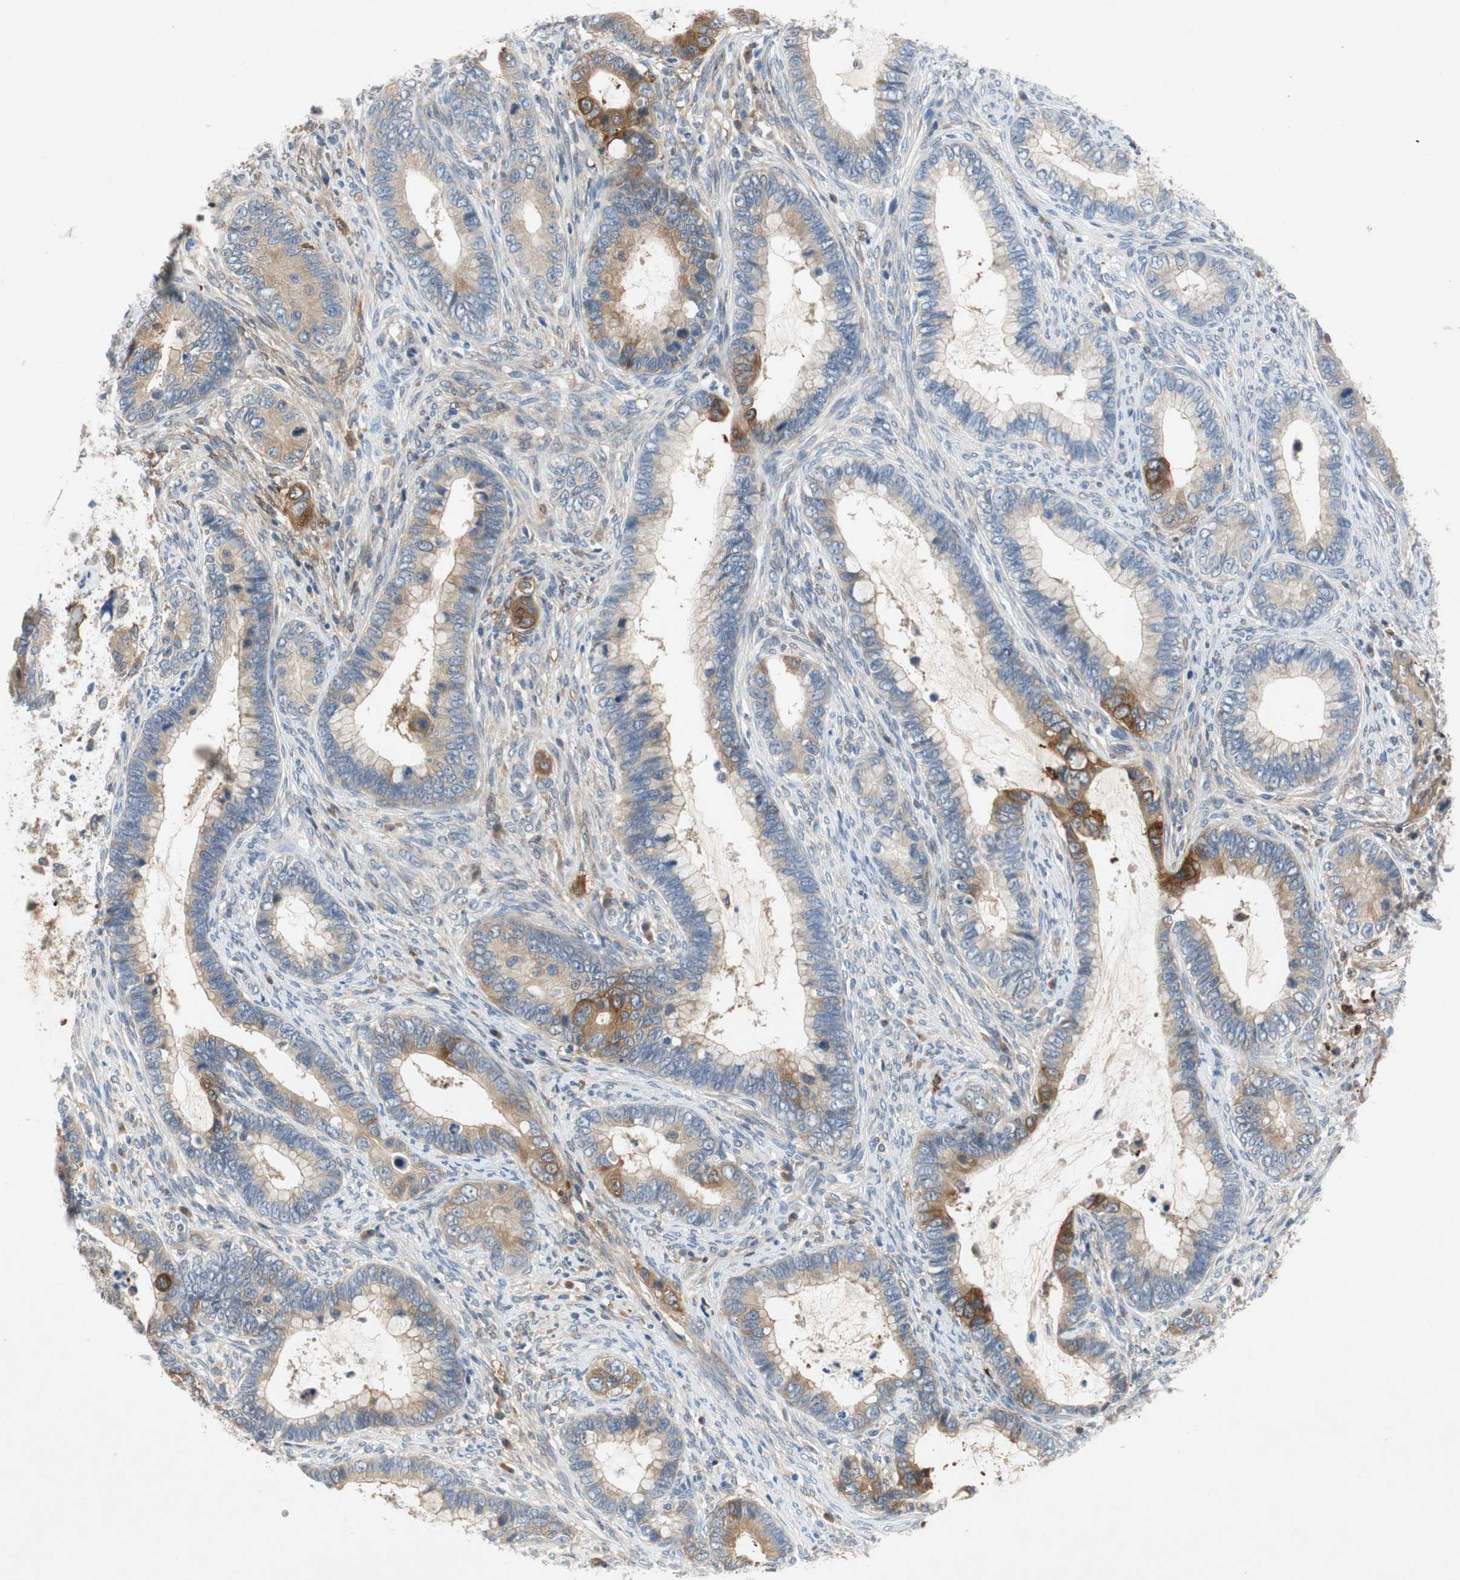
{"staining": {"intensity": "moderate", "quantity": "25%-75%", "location": "cytoplasmic/membranous"}, "tissue": "cervical cancer", "cell_type": "Tumor cells", "image_type": "cancer", "snomed": [{"axis": "morphology", "description": "Adenocarcinoma, NOS"}, {"axis": "topography", "description": "Cervix"}], "caption": "Protein expression analysis of human cervical adenocarcinoma reveals moderate cytoplasmic/membranous staining in approximately 25%-75% of tumor cells. The staining was performed using DAB, with brown indicating positive protein expression. Nuclei are stained blue with hematoxylin.", "gene": "RELB", "patient": {"sex": "female", "age": 44}}